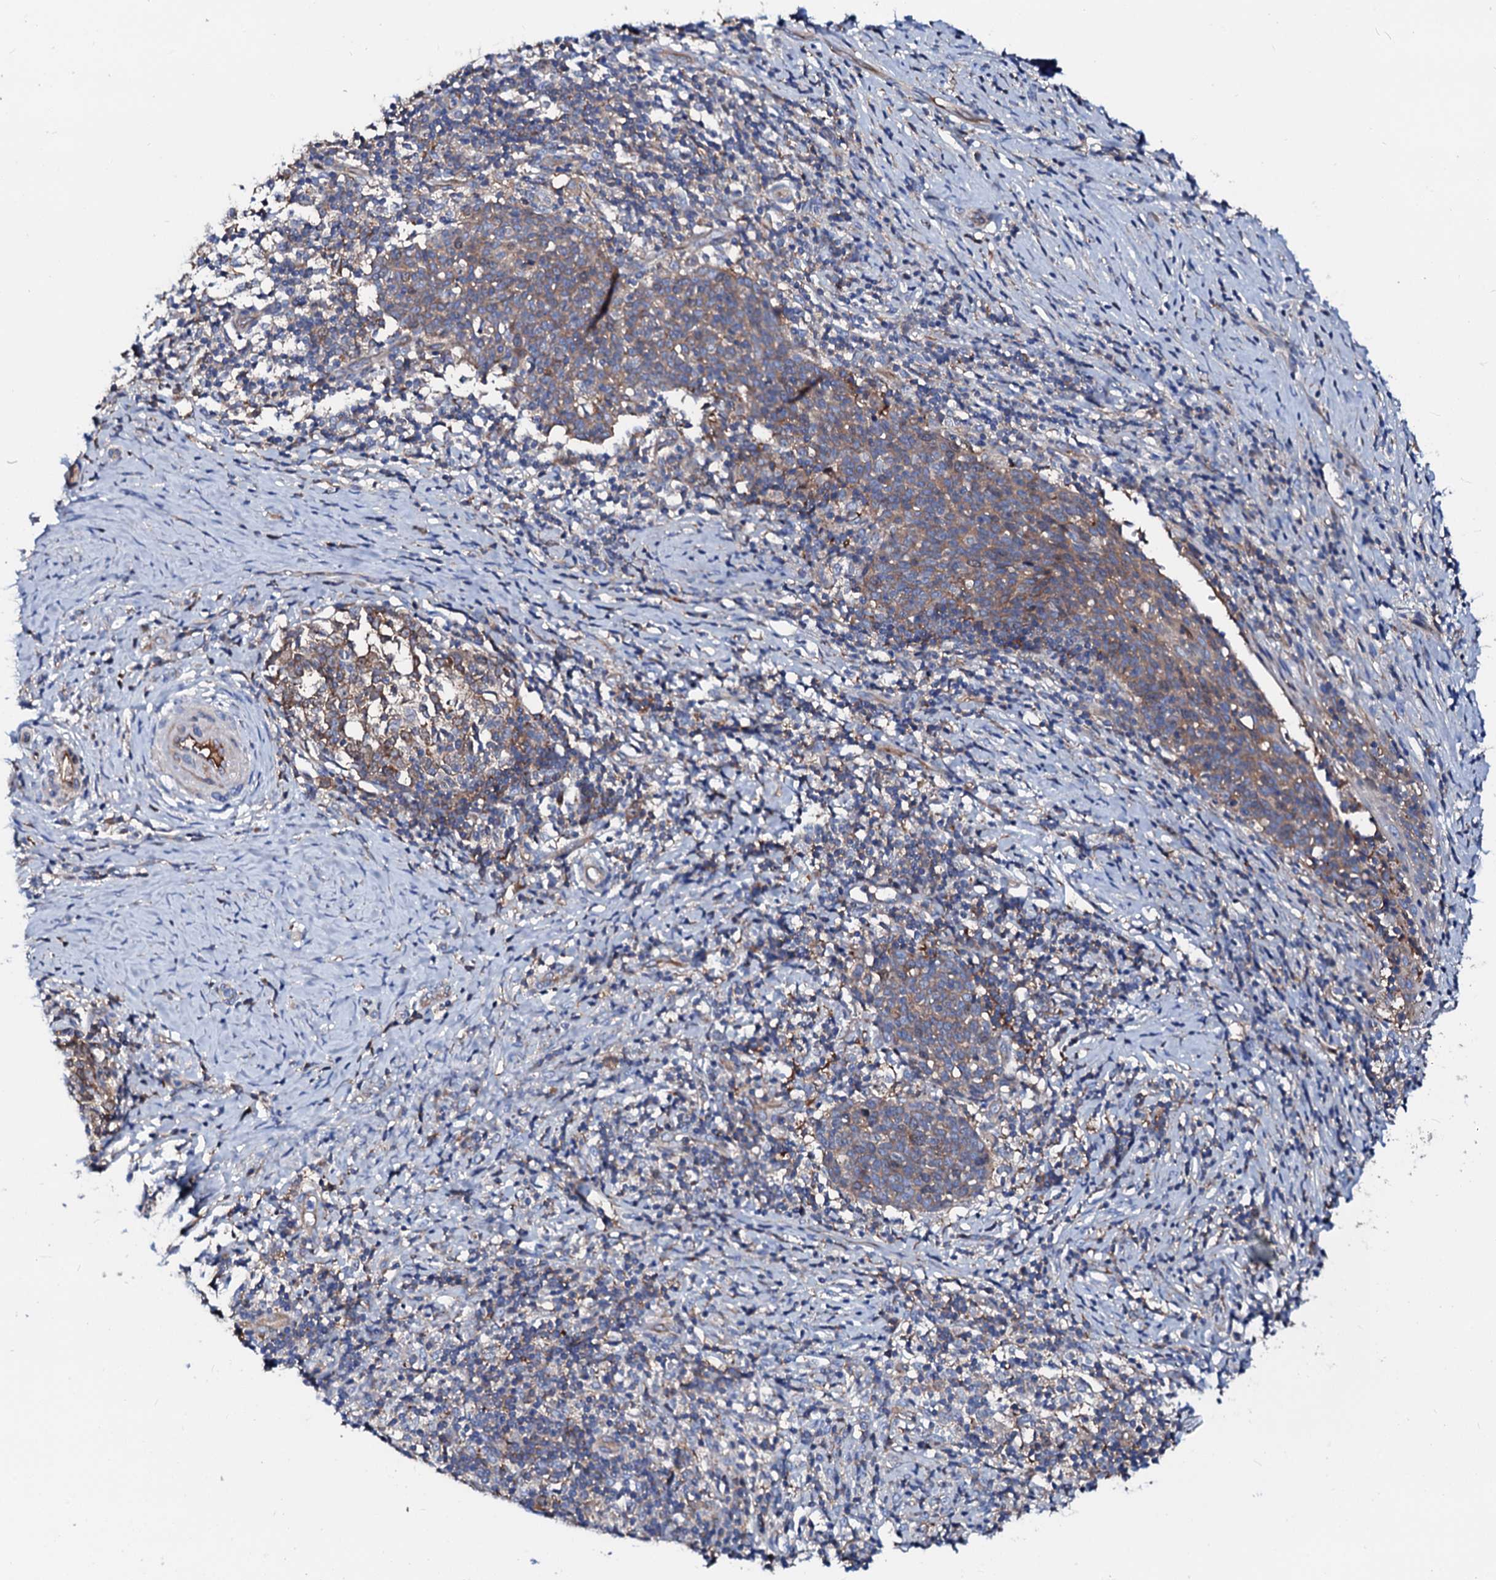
{"staining": {"intensity": "weak", "quantity": ">75%", "location": "cytoplasmic/membranous"}, "tissue": "cervical cancer", "cell_type": "Tumor cells", "image_type": "cancer", "snomed": [{"axis": "morphology", "description": "Normal tissue, NOS"}, {"axis": "morphology", "description": "Squamous cell carcinoma, NOS"}, {"axis": "topography", "description": "Cervix"}], "caption": "Protein analysis of cervical cancer tissue exhibits weak cytoplasmic/membranous positivity in about >75% of tumor cells.", "gene": "CSKMT", "patient": {"sex": "female", "age": 39}}